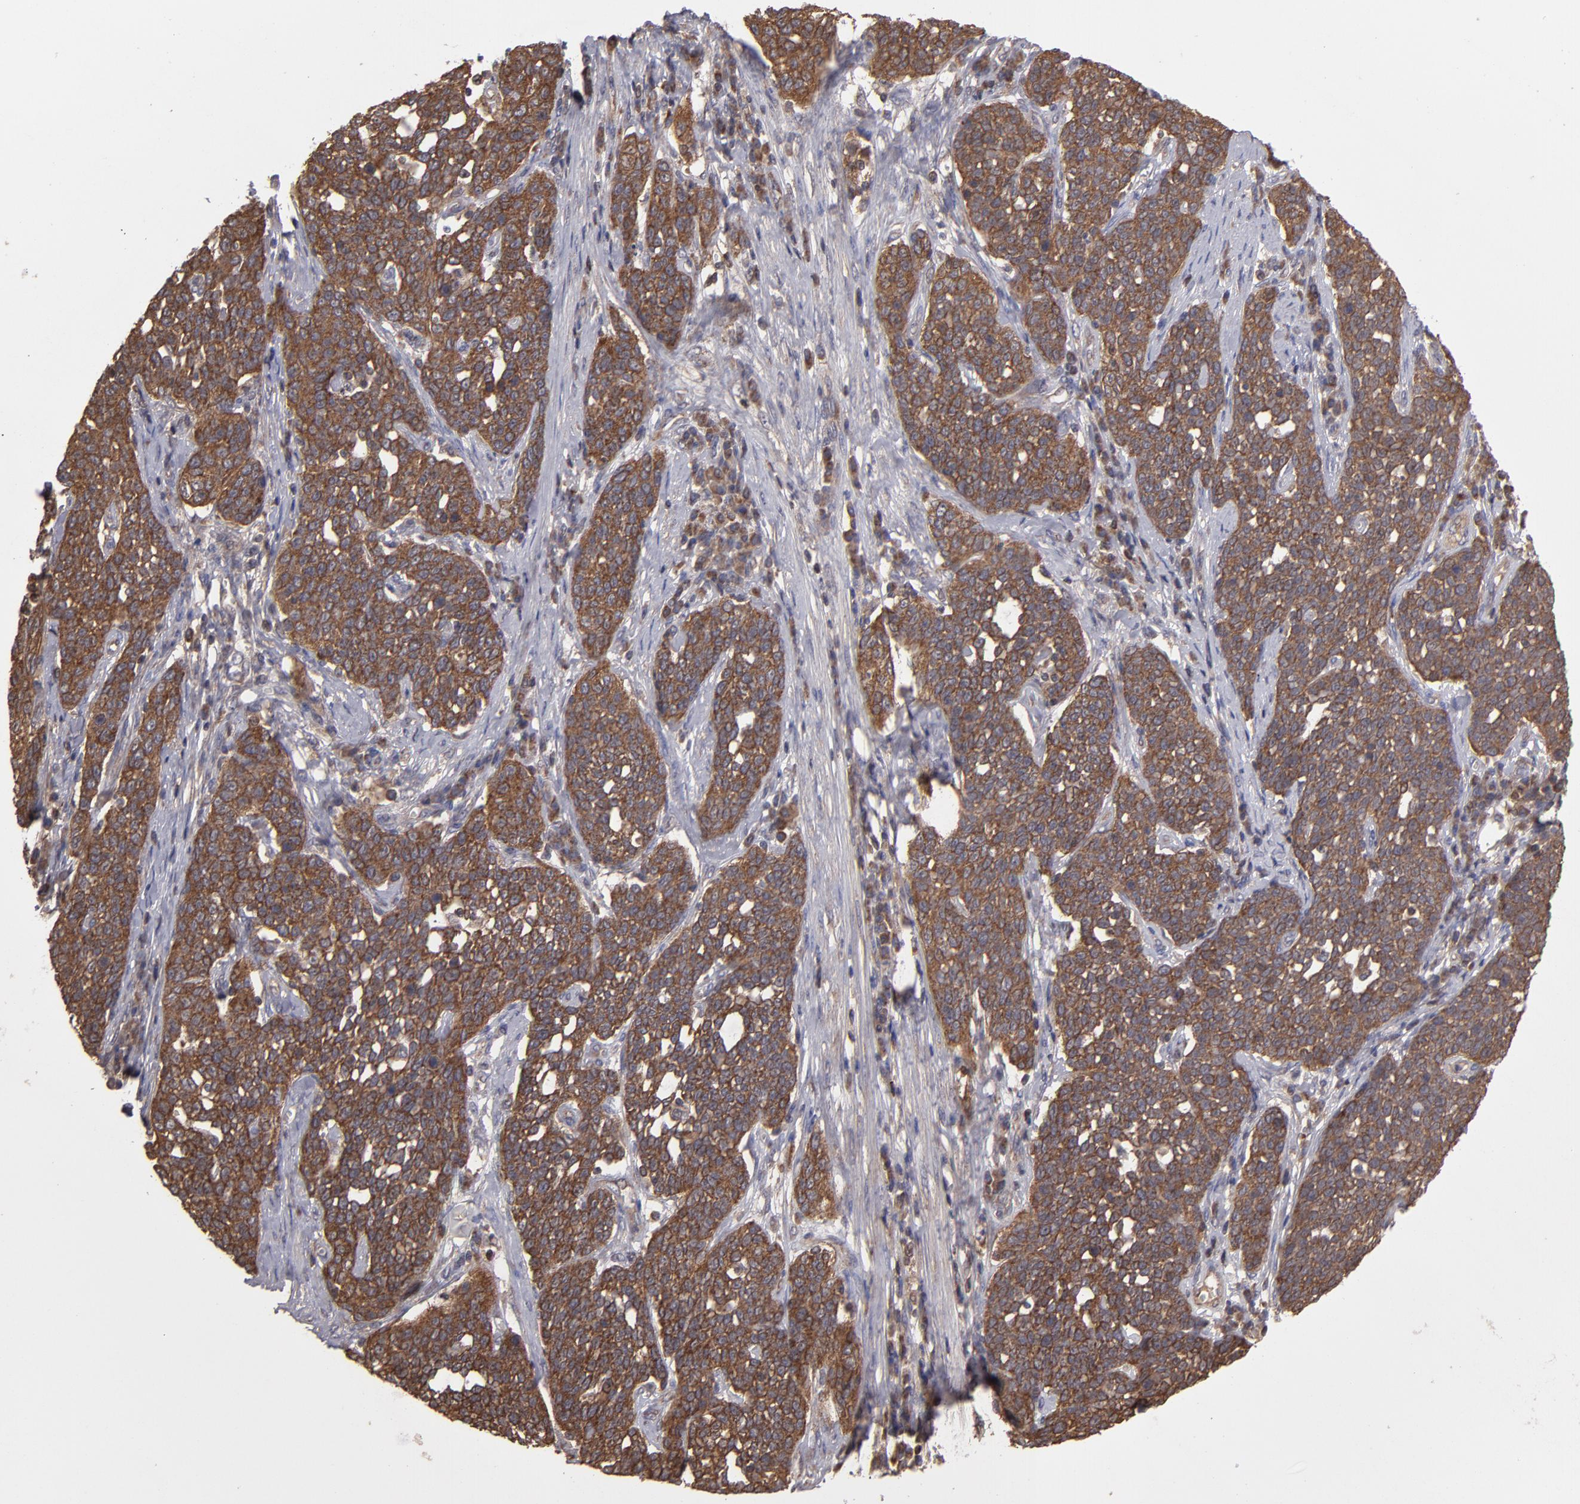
{"staining": {"intensity": "moderate", "quantity": ">75%", "location": "cytoplasmic/membranous"}, "tissue": "cervical cancer", "cell_type": "Tumor cells", "image_type": "cancer", "snomed": [{"axis": "morphology", "description": "Squamous cell carcinoma, NOS"}, {"axis": "topography", "description": "Cervix"}], "caption": "Human squamous cell carcinoma (cervical) stained with a brown dye demonstrates moderate cytoplasmic/membranous positive staining in about >75% of tumor cells.", "gene": "RPS6KA6", "patient": {"sex": "female", "age": 34}}